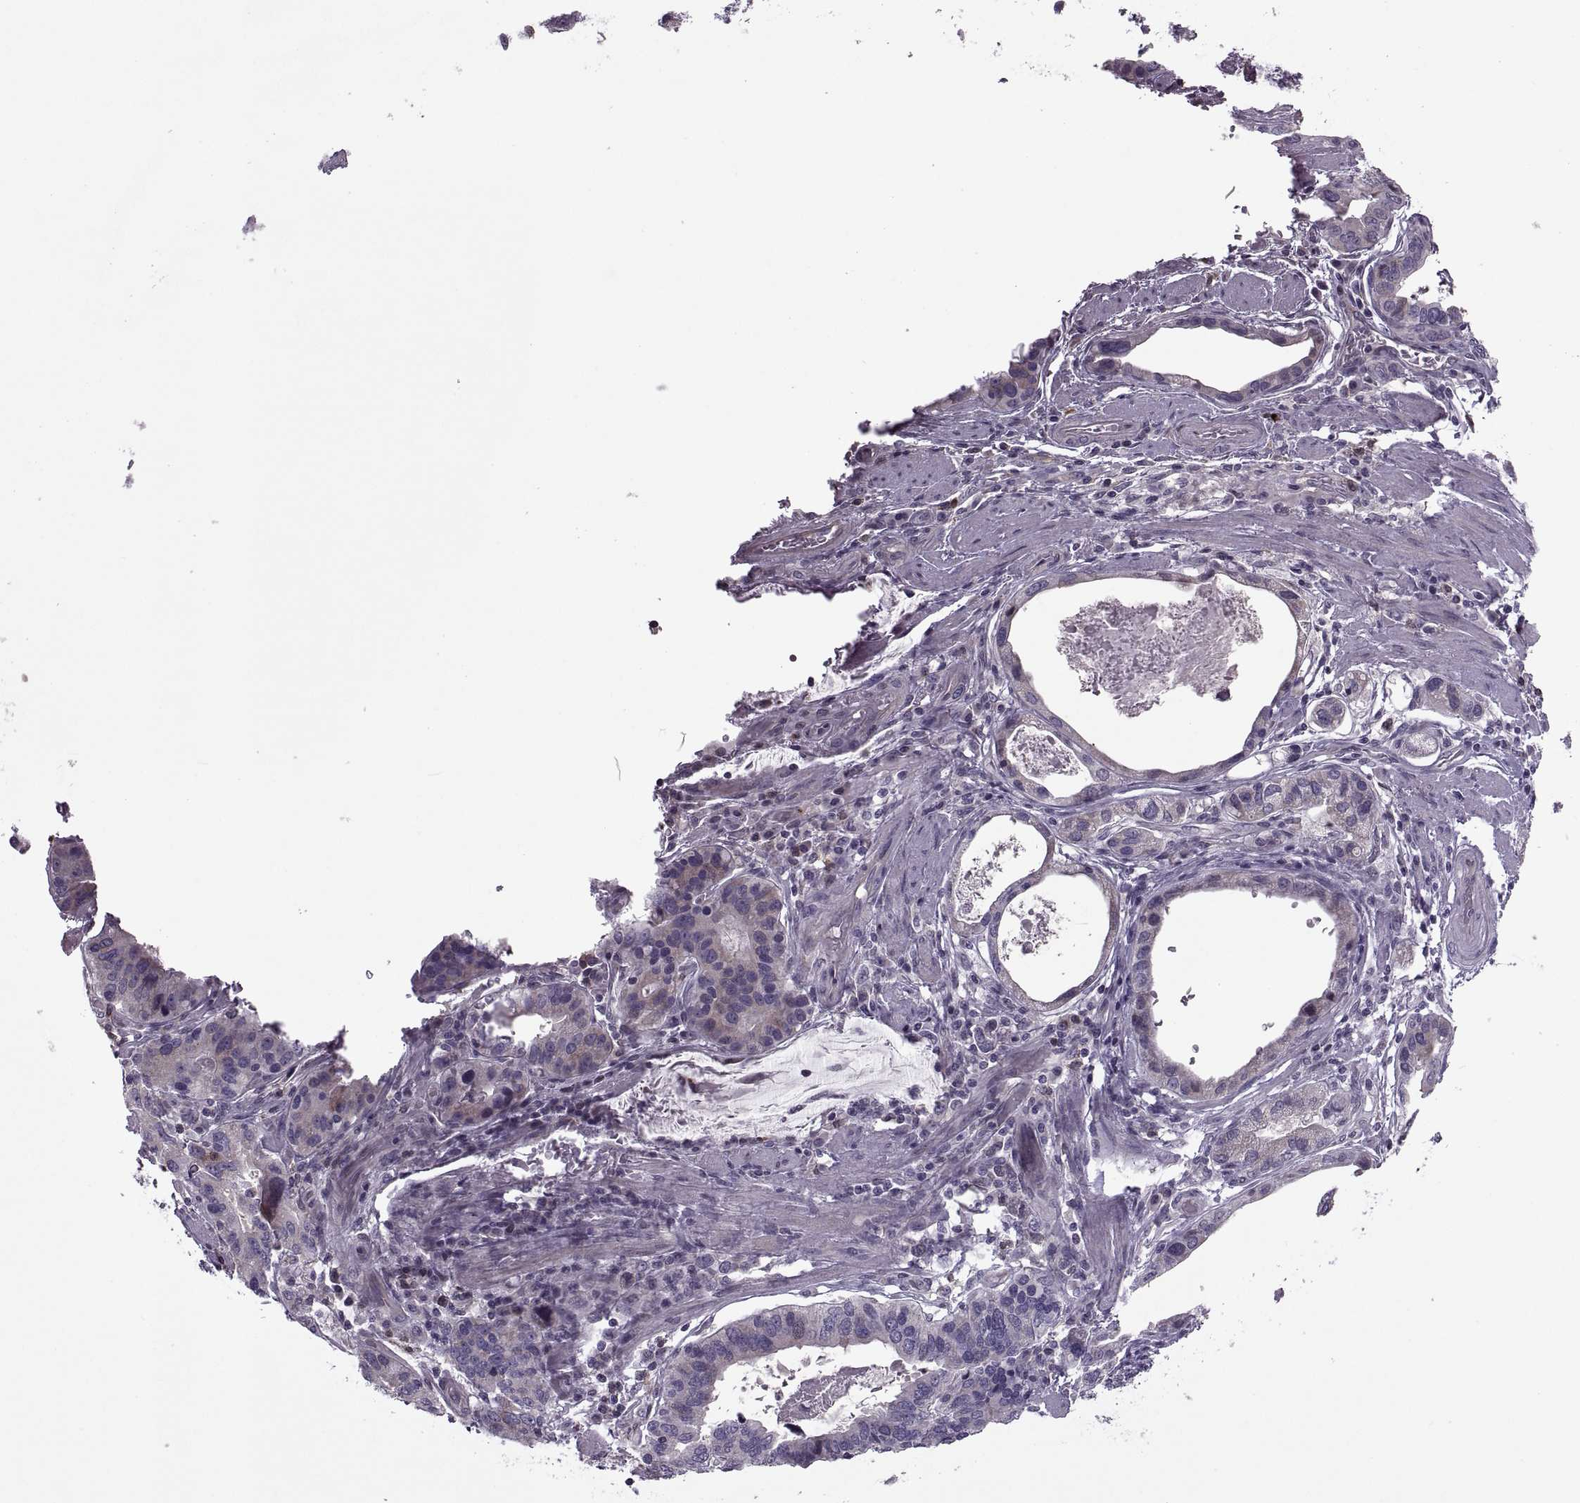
{"staining": {"intensity": "weak", "quantity": "25%-75%", "location": "cytoplasmic/membranous"}, "tissue": "stomach cancer", "cell_type": "Tumor cells", "image_type": "cancer", "snomed": [{"axis": "morphology", "description": "Adenocarcinoma, NOS"}, {"axis": "topography", "description": "Stomach, lower"}], "caption": "Stomach cancer (adenocarcinoma) was stained to show a protein in brown. There is low levels of weak cytoplasmic/membranous staining in about 25%-75% of tumor cells. (DAB IHC, brown staining for protein, blue staining for nuclei).", "gene": "ODF3", "patient": {"sex": "female", "age": 76}}